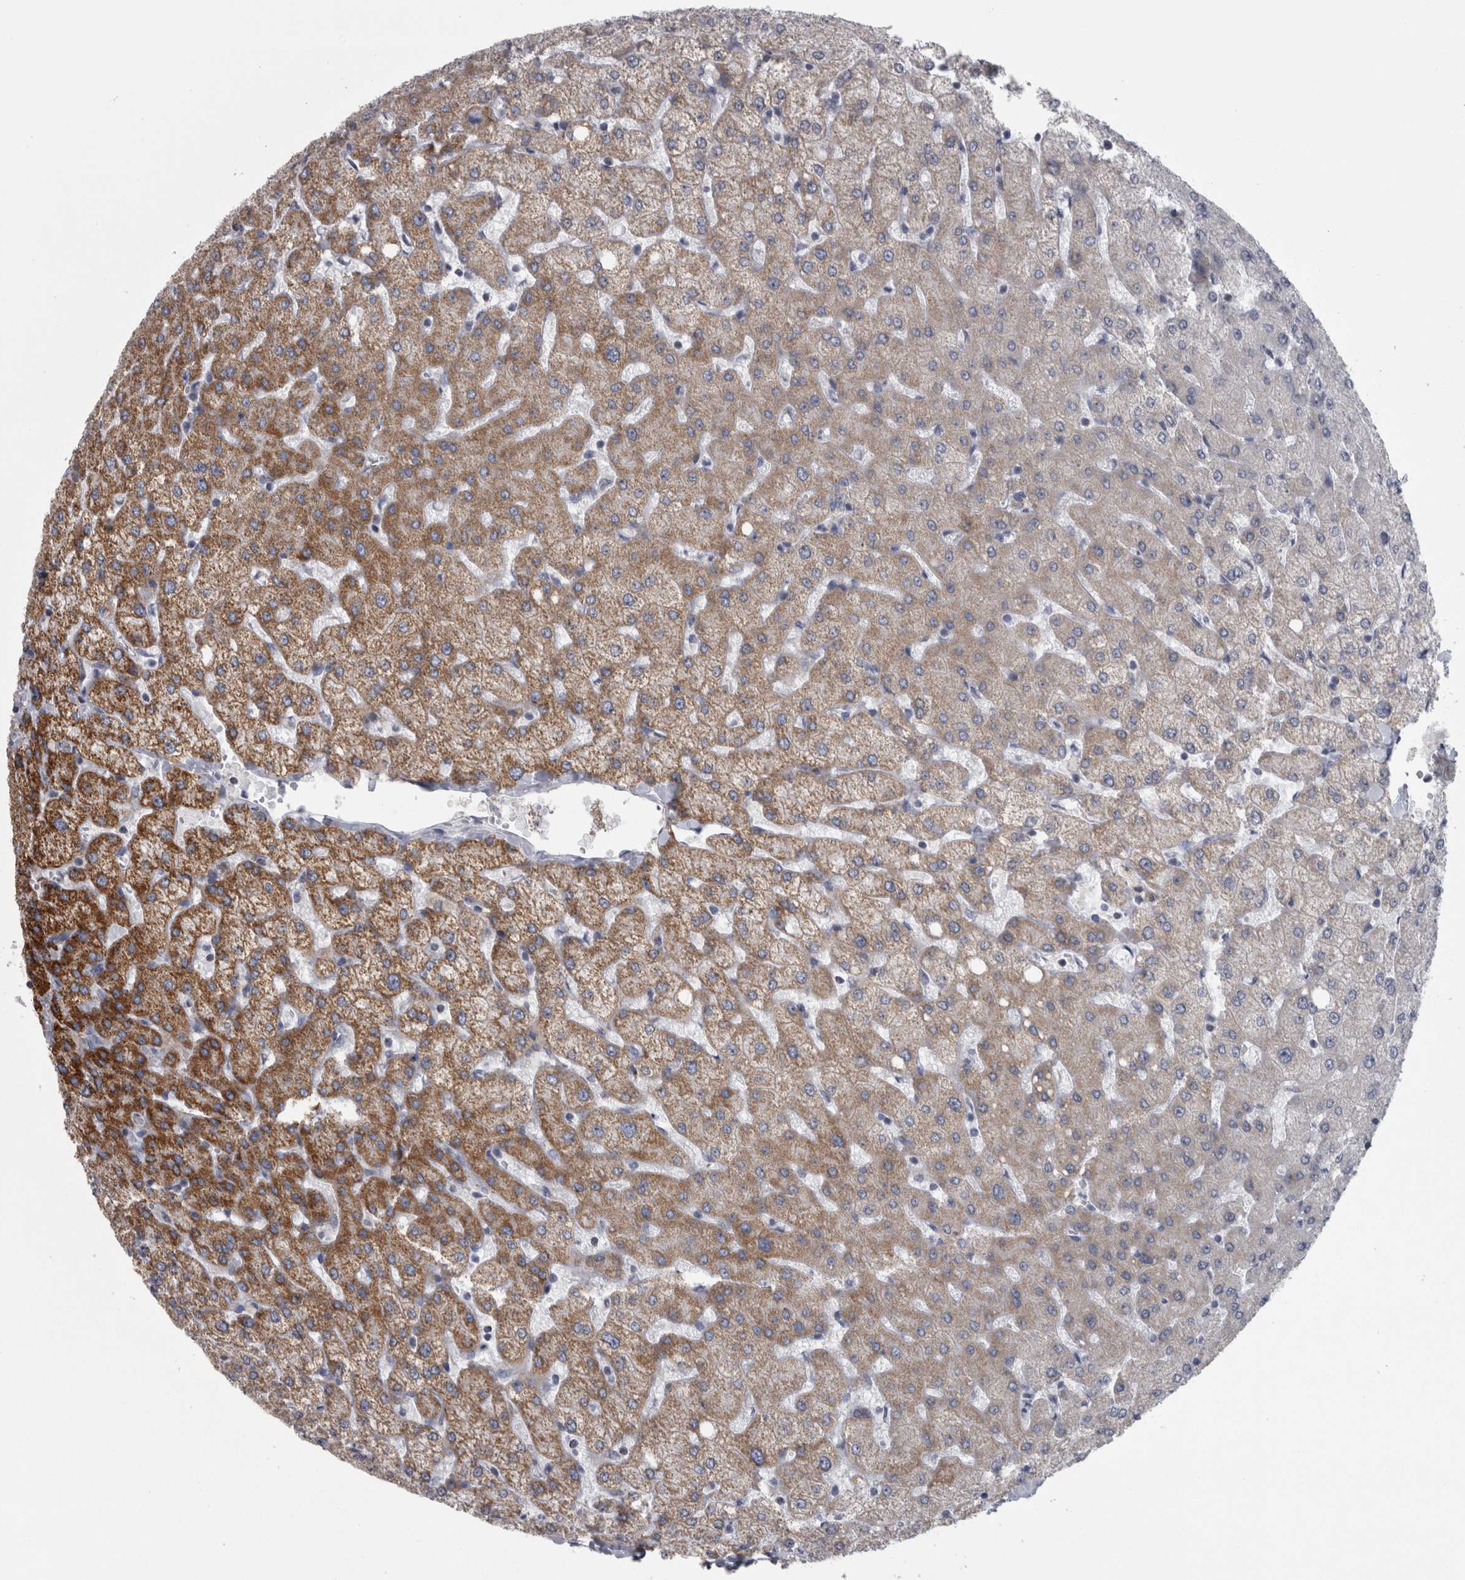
{"staining": {"intensity": "negative", "quantity": "none", "location": "none"}, "tissue": "liver", "cell_type": "Cholangiocytes", "image_type": "normal", "snomed": [{"axis": "morphology", "description": "Normal tissue, NOS"}, {"axis": "topography", "description": "Liver"}], "caption": "This is an IHC image of benign liver. There is no positivity in cholangiocytes.", "gene": "DBT", "patient": {"sex": "female", "age": 54}}